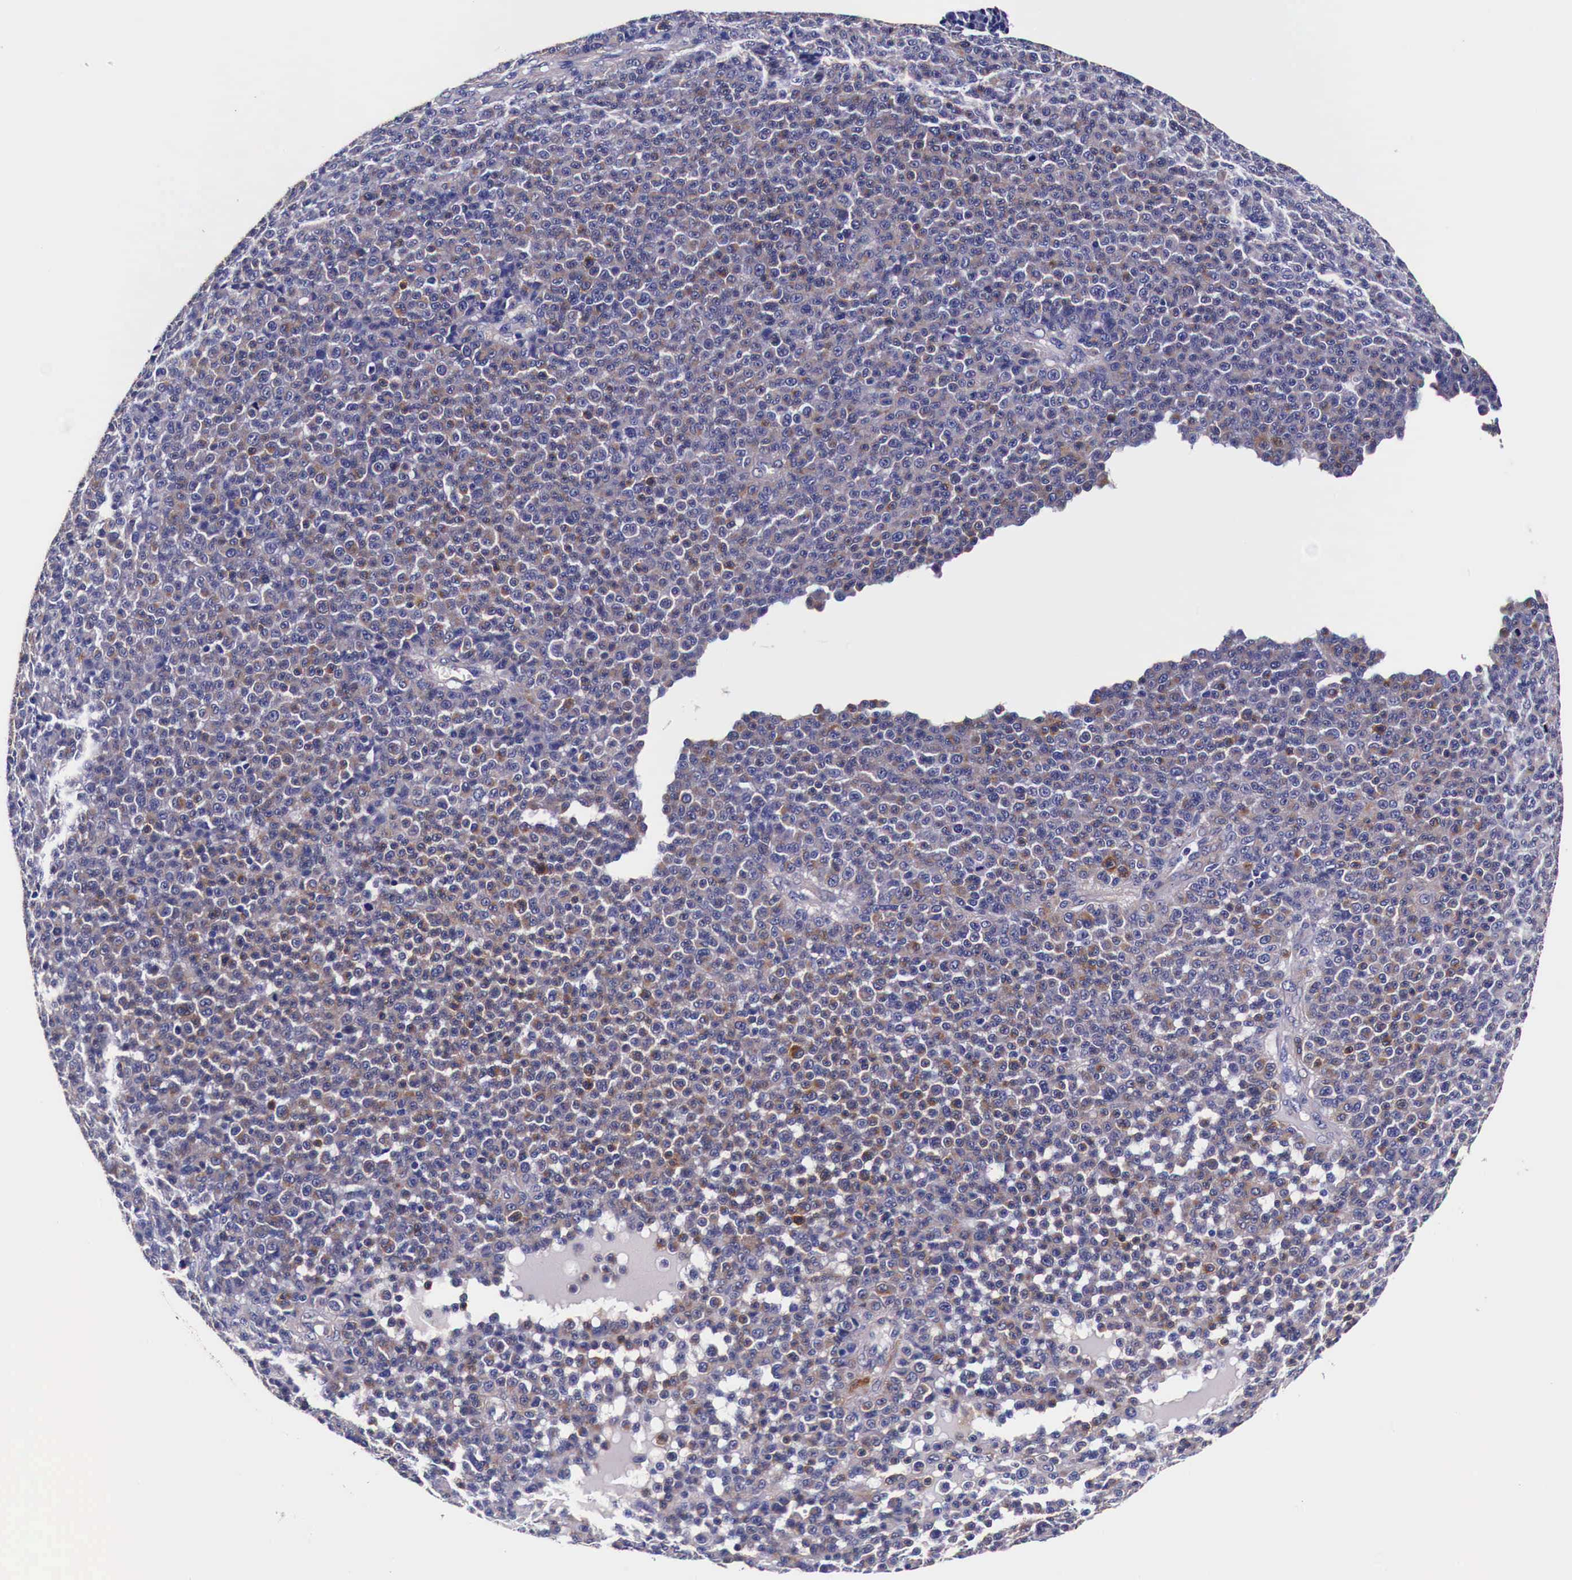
{"staining": {"intensity": "weak", "quantity": "25%-75%", "location": "cytoplasmic/membranous"}, "tissue": "melanoma", "cell_type": "Tumor cells", "image_type": "cancer", "snomed": [{"axis": "morphology", "description": "Malignant melanoma, Metastatic site"}, {"axis": "topography", "description": "Skin"}], "caption": "The immunohistochemical stain highlights weak cytoplasmic/membranous staining in tumor cells of malignant melanoma (metastatic site) tissue.", "gene": "HSPB1", "patient": {"sex": "male", "age": 32}}